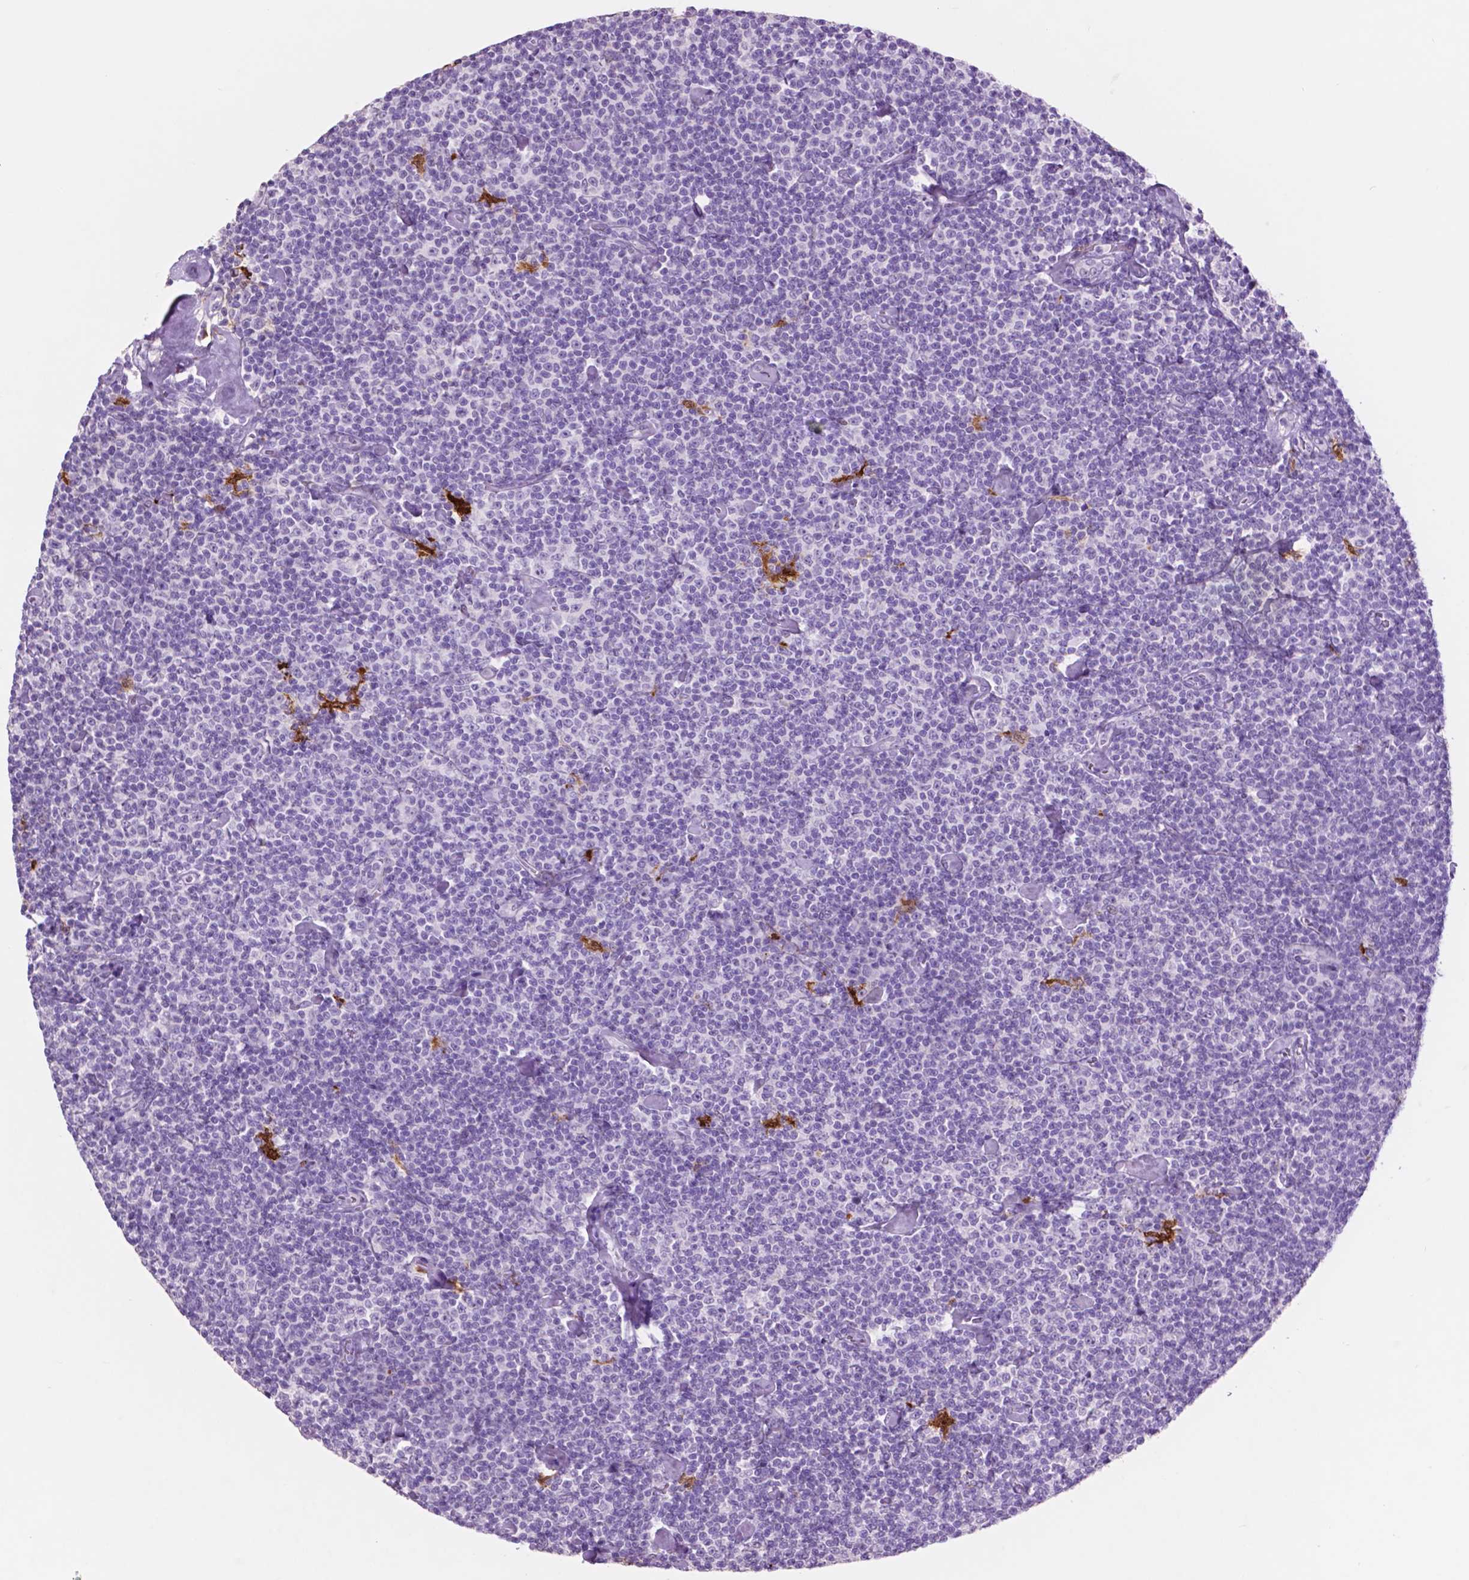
{"staining": {"intensity": "negative", "quantity": "none", "location": "none"}, "tissue": "lymphoma", "cell_type": "Tumor cells", "image_type": "cancer", "snomed": [{"axis": "morphology", "description": "Malignant lymphoma, non-Hodgkin's type, Low grade"}, {"axis": "topography", "description": "Lymph node"}], "caption": "The immunohistochemistry image has no significant positivity in tumor cells of lymphoma tissue.", "gene": "IDO1", "patient": {"sex": "male", "age": 81}}